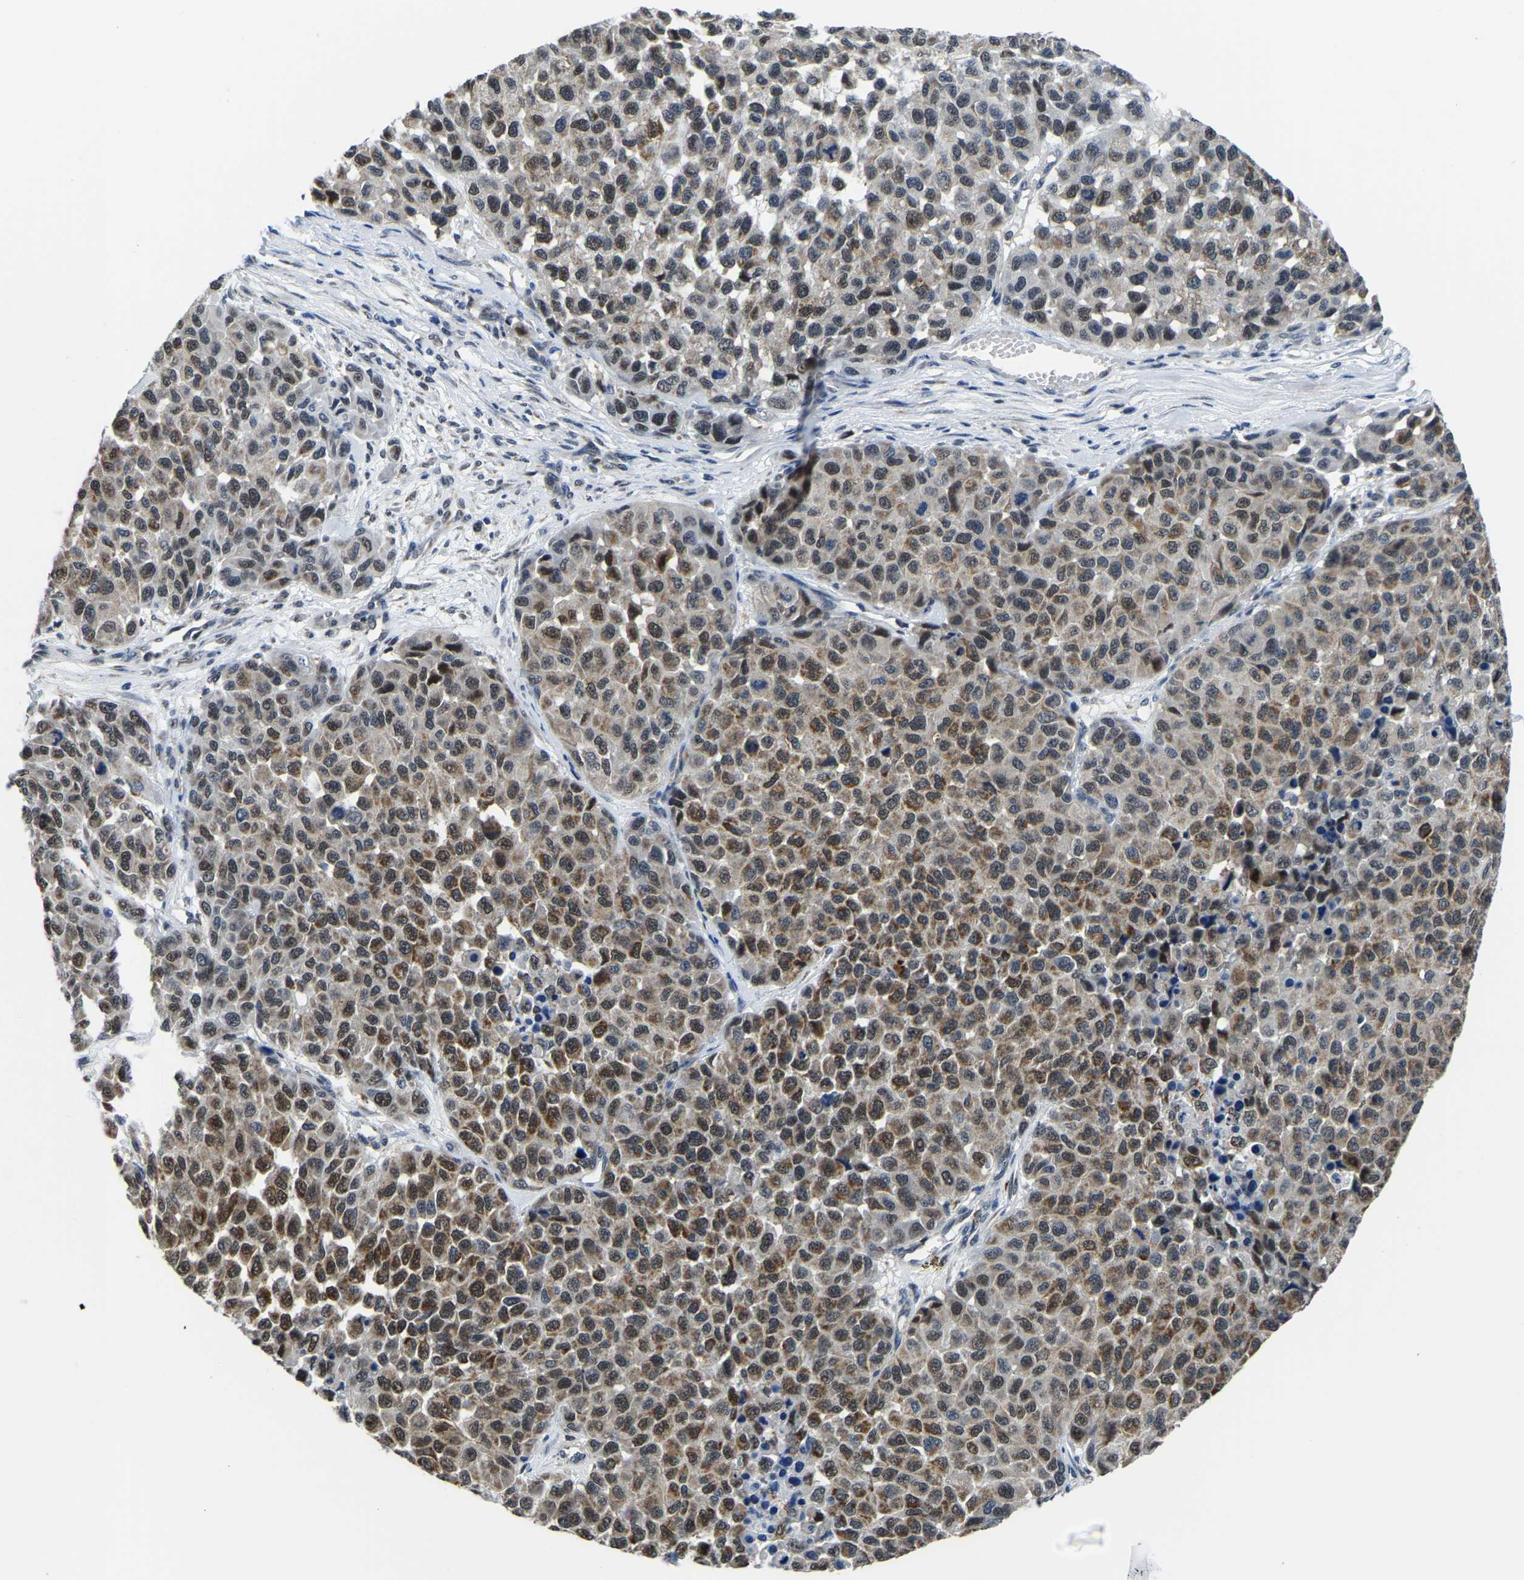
{"staining": {"intensity": "moderate", "quantity": ">75%", "location": "cytoplasmic/membranous,nuclear"}, "tissue": "melanoma", "cell_type": "Tumor cells", "image_type": "cancer", "snomed": [{"axis": "morphology", "description": "Malignant melanoma, NOS"}, {"axis": "topography", "description": "Skin"}], "caption": "Melanoma stained with a protein marker reveals moderate staining in tumor cells.", "gene": "BNIP3L", "patient": {"sex": "male", "age": 62}}